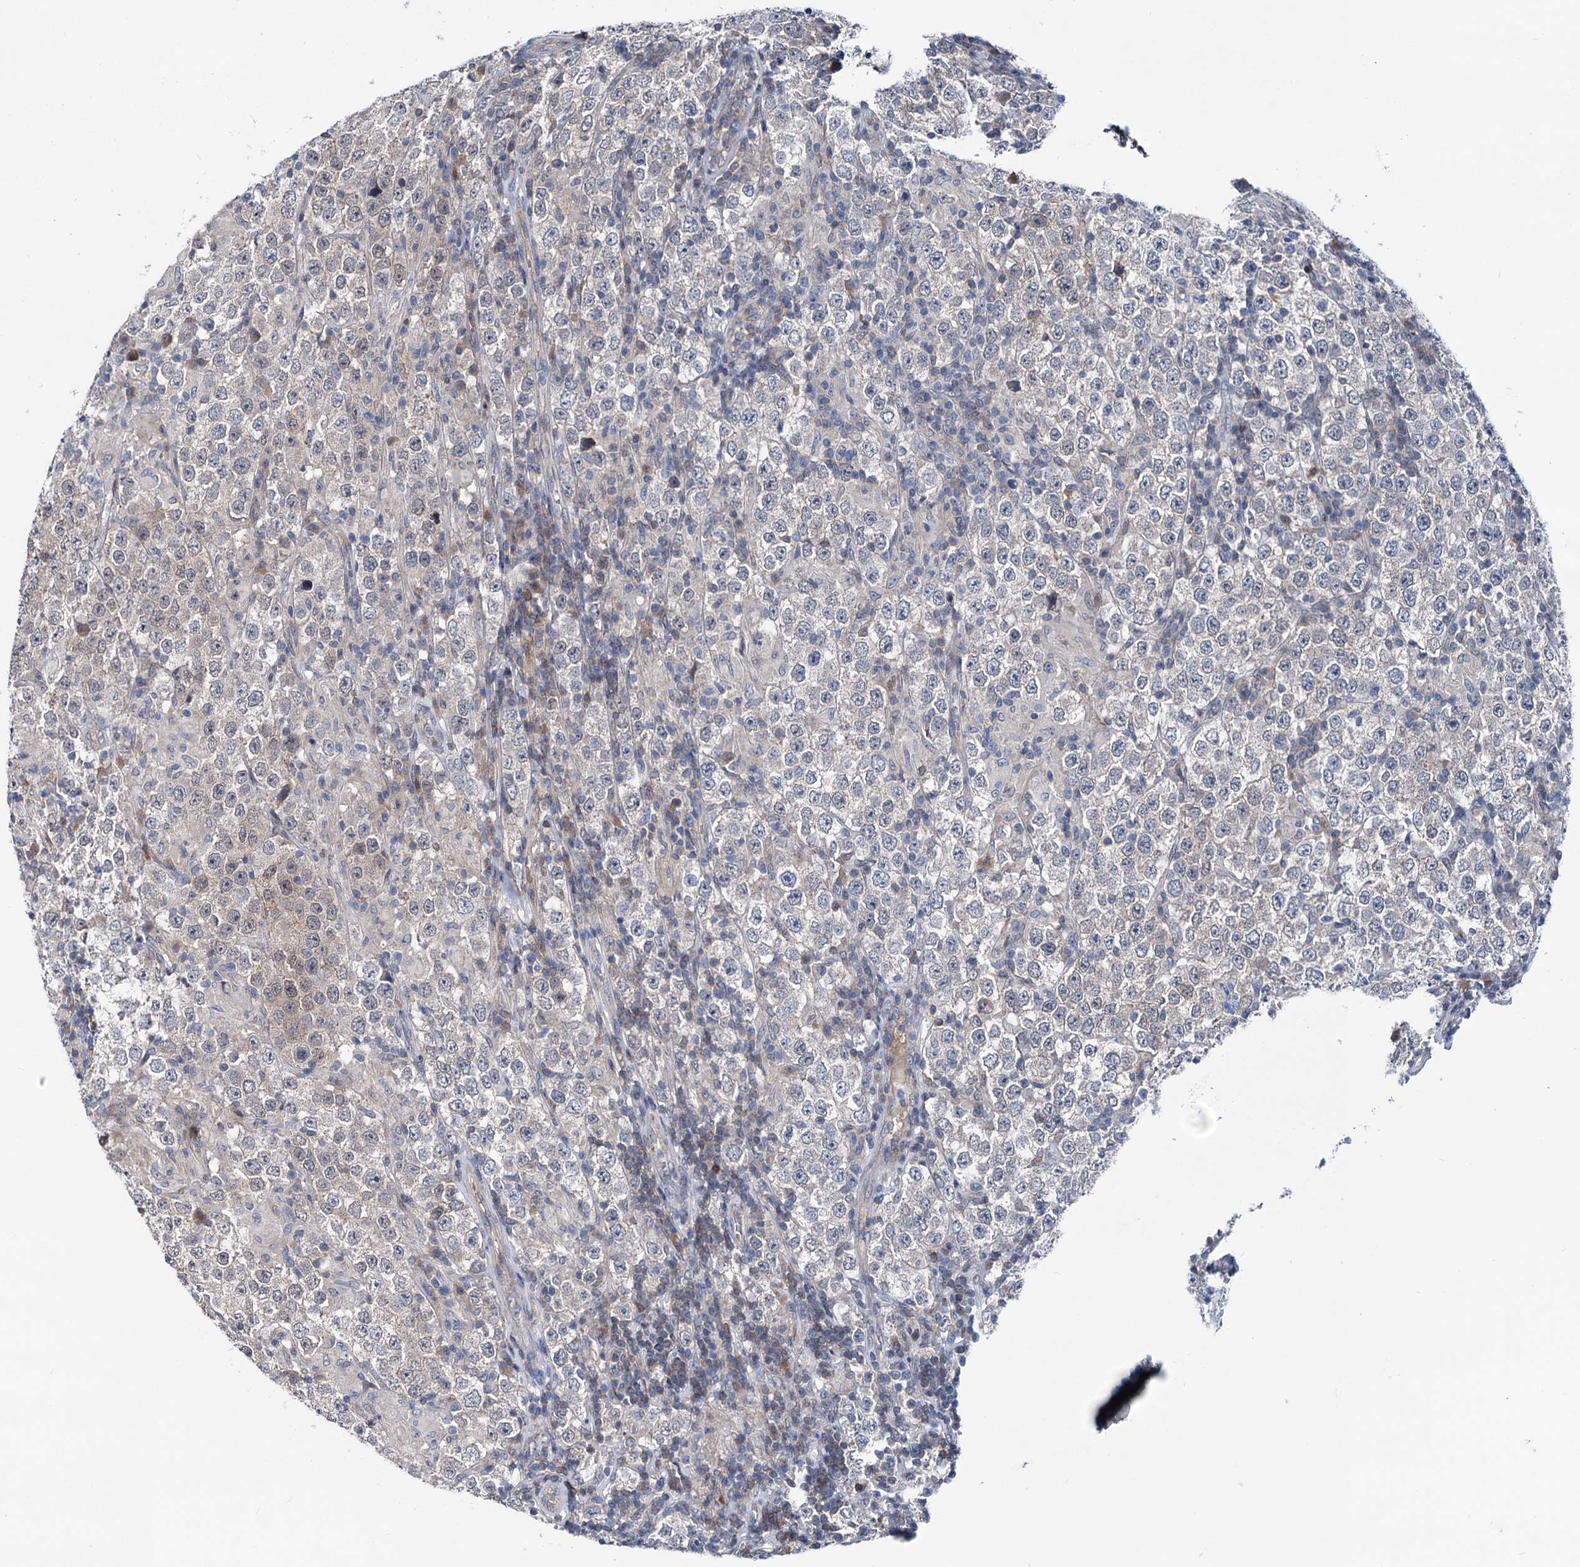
{"staining": {"intensity": "negative", "quantity": "none", "location": "none"}, "tissue": "testis cancer", "cell_type": "Tumor cells", "image_type": "cancer", "snomed": [{"axis": "morphology", "description": "Normal tissue, NOS"}, {"axis": "morphology", "description": "Urothelial carcinoma, High grade"}, {"axis": "morphology", "description": "Seminoma, NOS"}, {"axis": "morphology", "description": "Carcinoma, Embryonal, NOS"}, {"axis": "topography", "description": "Urinary bladder"}, {"axis": "topography", "description": "Testis"}], "caption": "Immunohistochemical staining of embryonal carcinoma (testis) demonstrates no significant staining in tumor cells.", "gene": "GLO1", "patient": {"sex": "male", "age": 41}}